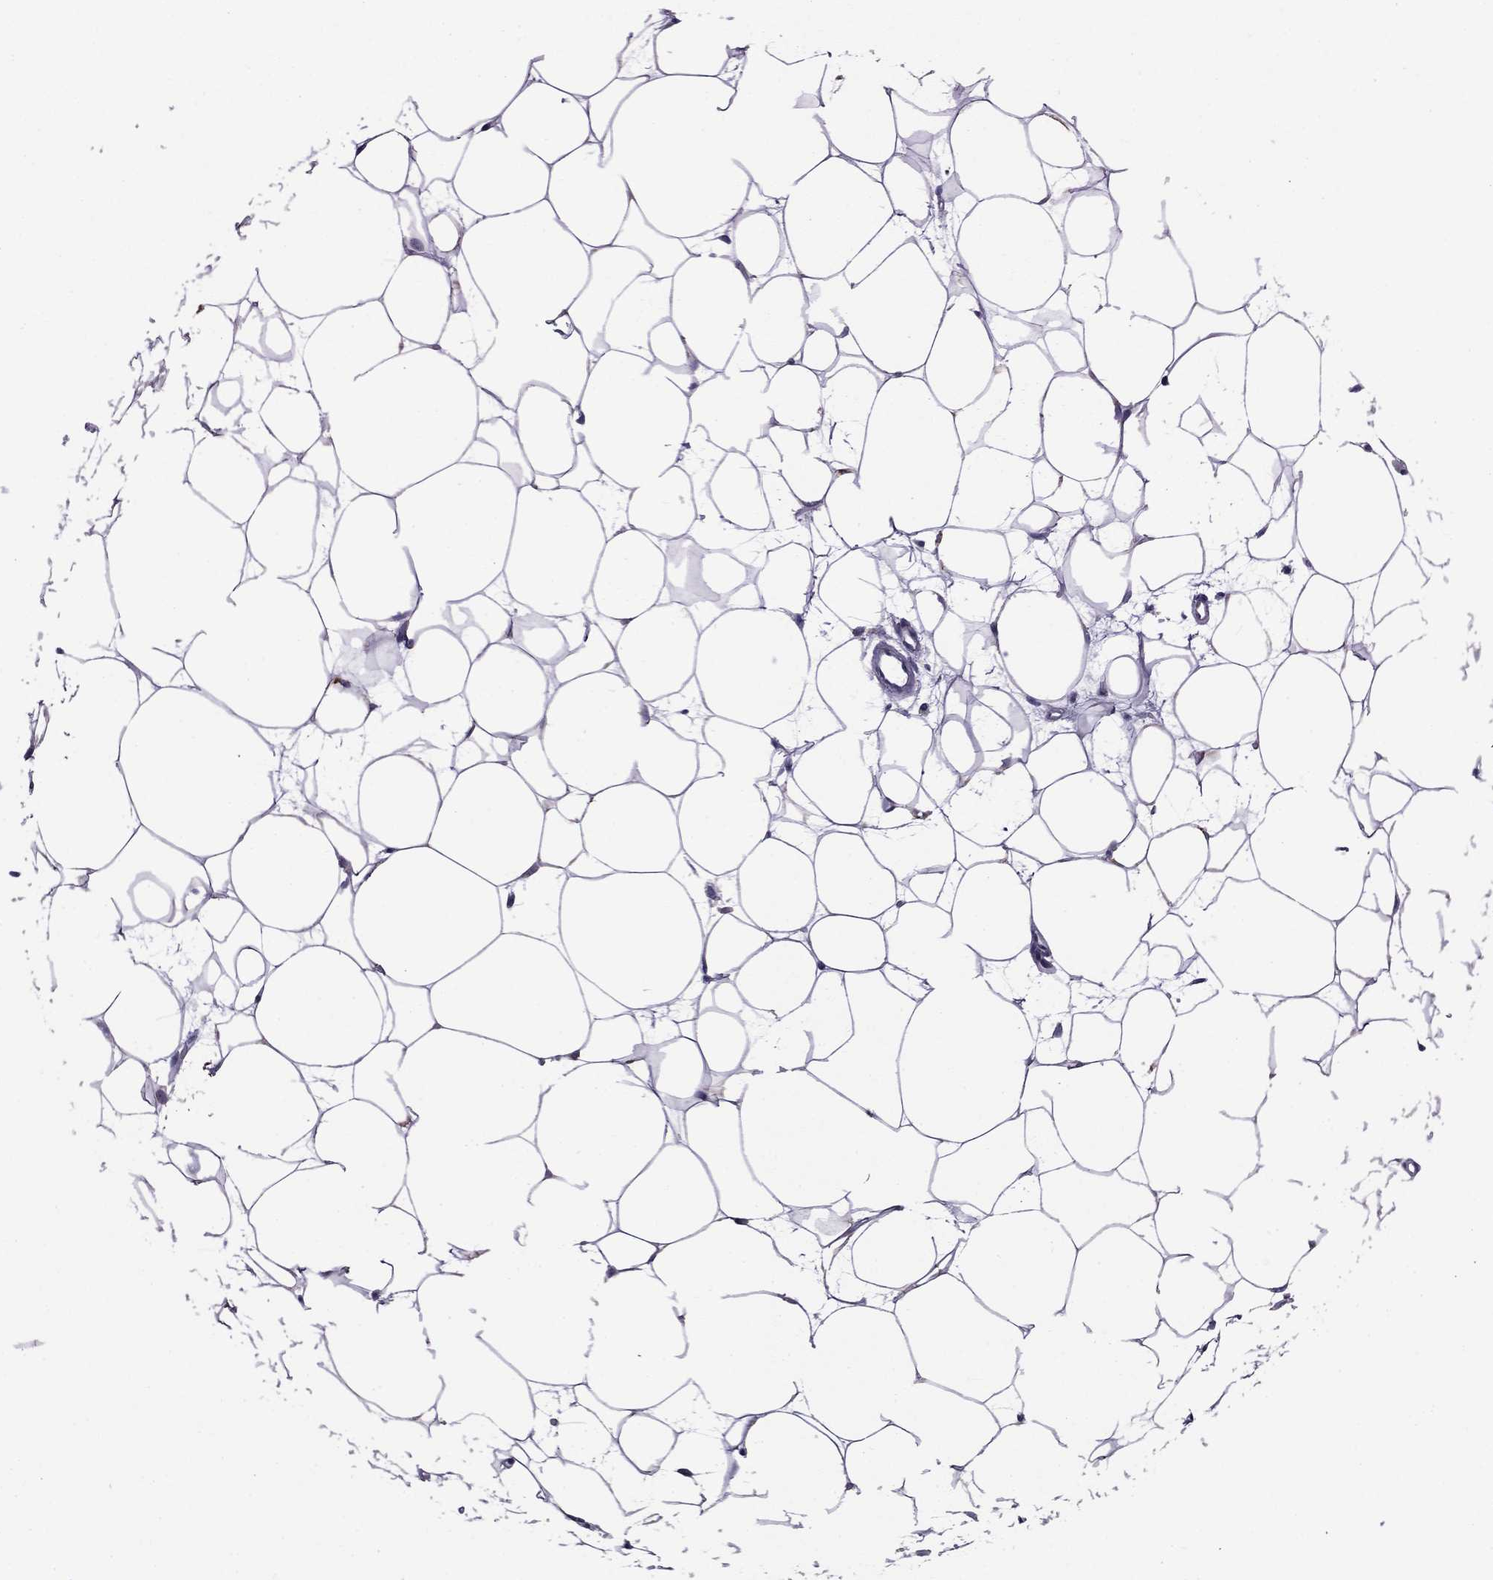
{"staining": {"intensity": "negative", "quantity": "none", "location": "none"}, "tissue": "breast", "cell_type": "Adipocytes", "image_type": "normal", "snomed": [{"axis": "morphology", "description": "Normal tissue, NOS"}, {"axis": "topography", "description": "Breast"}], "caption": "Adipocytes are negative for brown protein staining in benign breast. (Immunohistochemistry, brightfield microscopy, high magnification).", "gene": "ACADSB", "patient": {"sex": "female", "age": 37}}